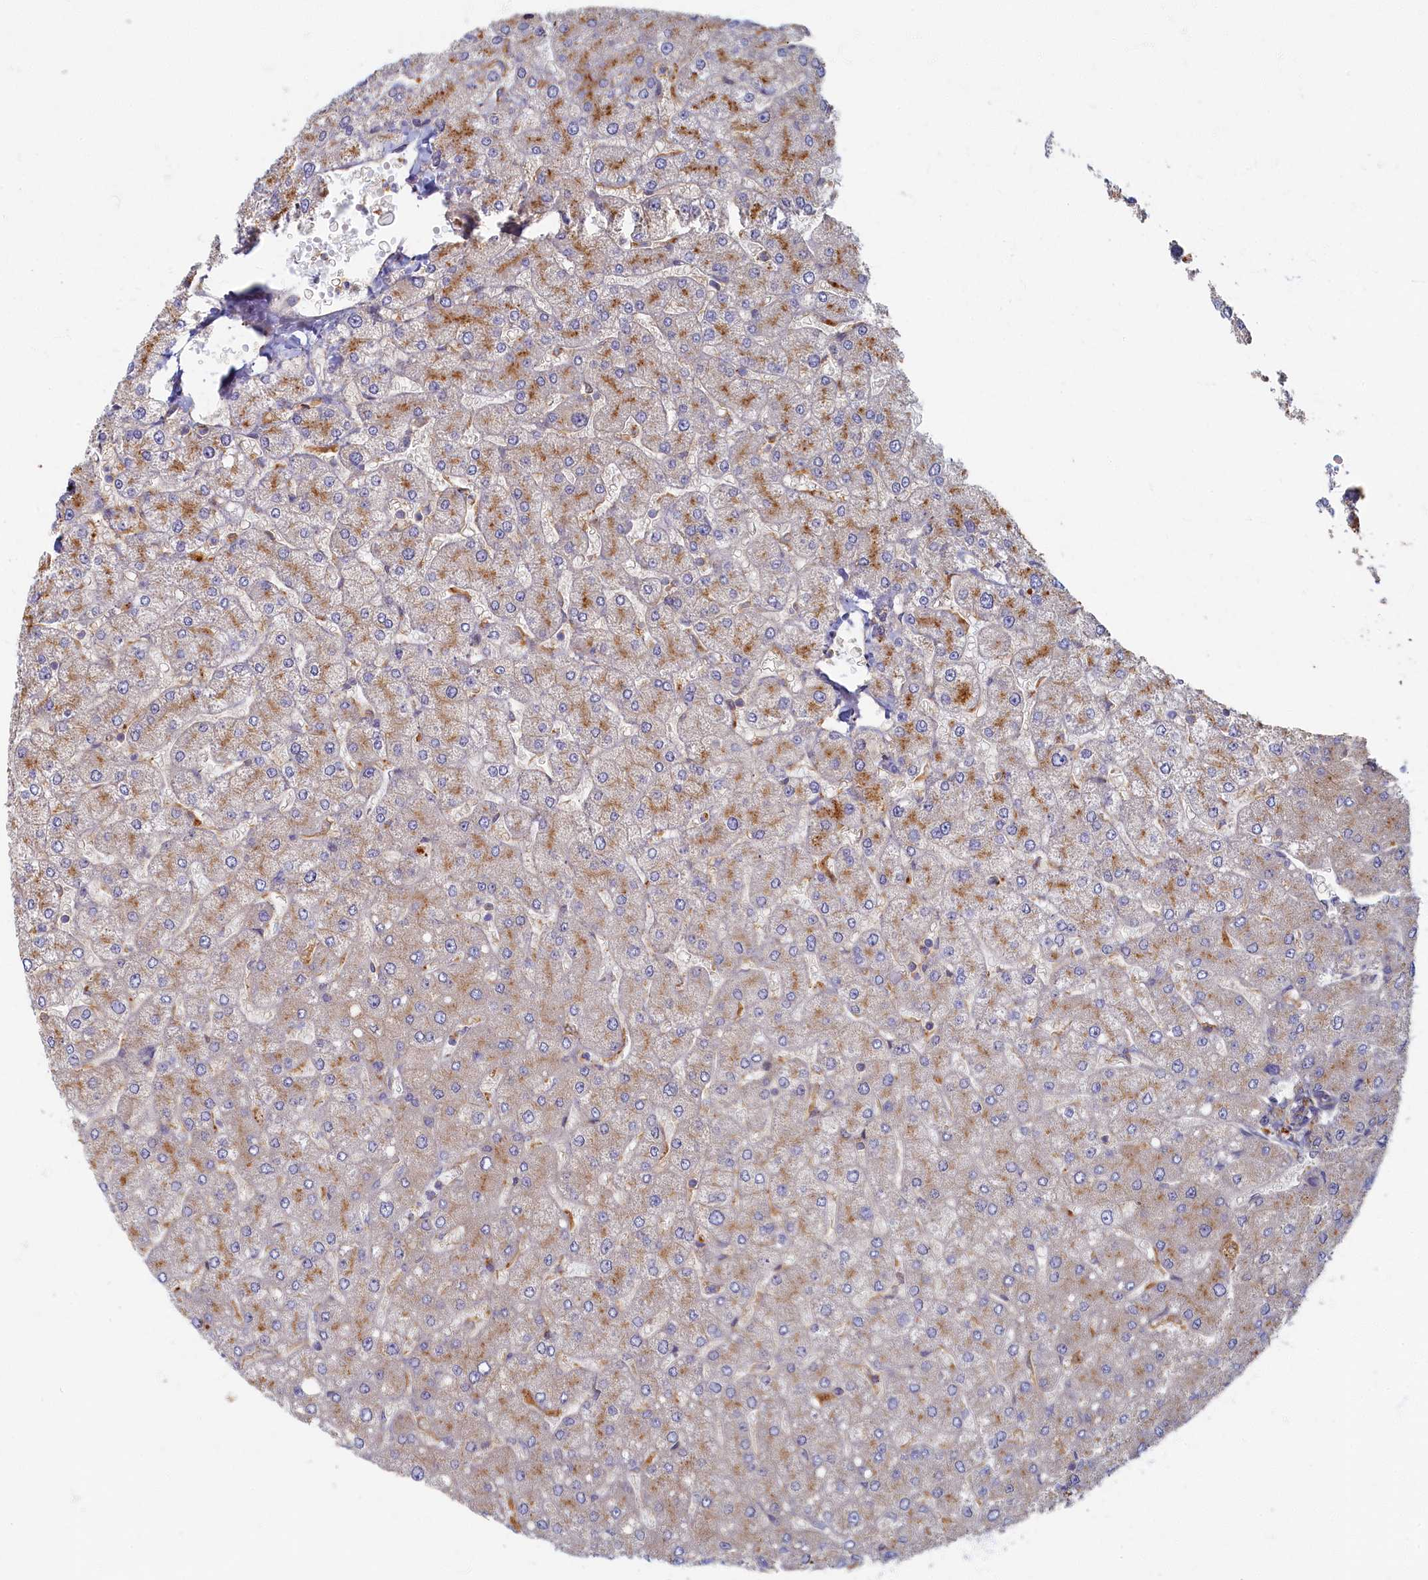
{"staining": {"intensity": "weak", "quantity": "<25%", "location": "cytoplasmic/membranous"}, "tissue": "liver", "cell_type": "Cholangiocytes", "image_type": "normal", "snomed": [{"axis": "morphology", "description": "Normal tissue, NOS"}, {"axis": "topography", "description": "Liver"}], "caption": "This is a photomicrograph of immunohistochemistry staining of benign liver, which shows no staining in cholangiocytes. Brightfield microscopy of IHC stained with DAB (brown) and hematoxylin (blue), captured at high magnification.", "gene": "PSMG2", "patient": {"sex": "male", "age": 55}}